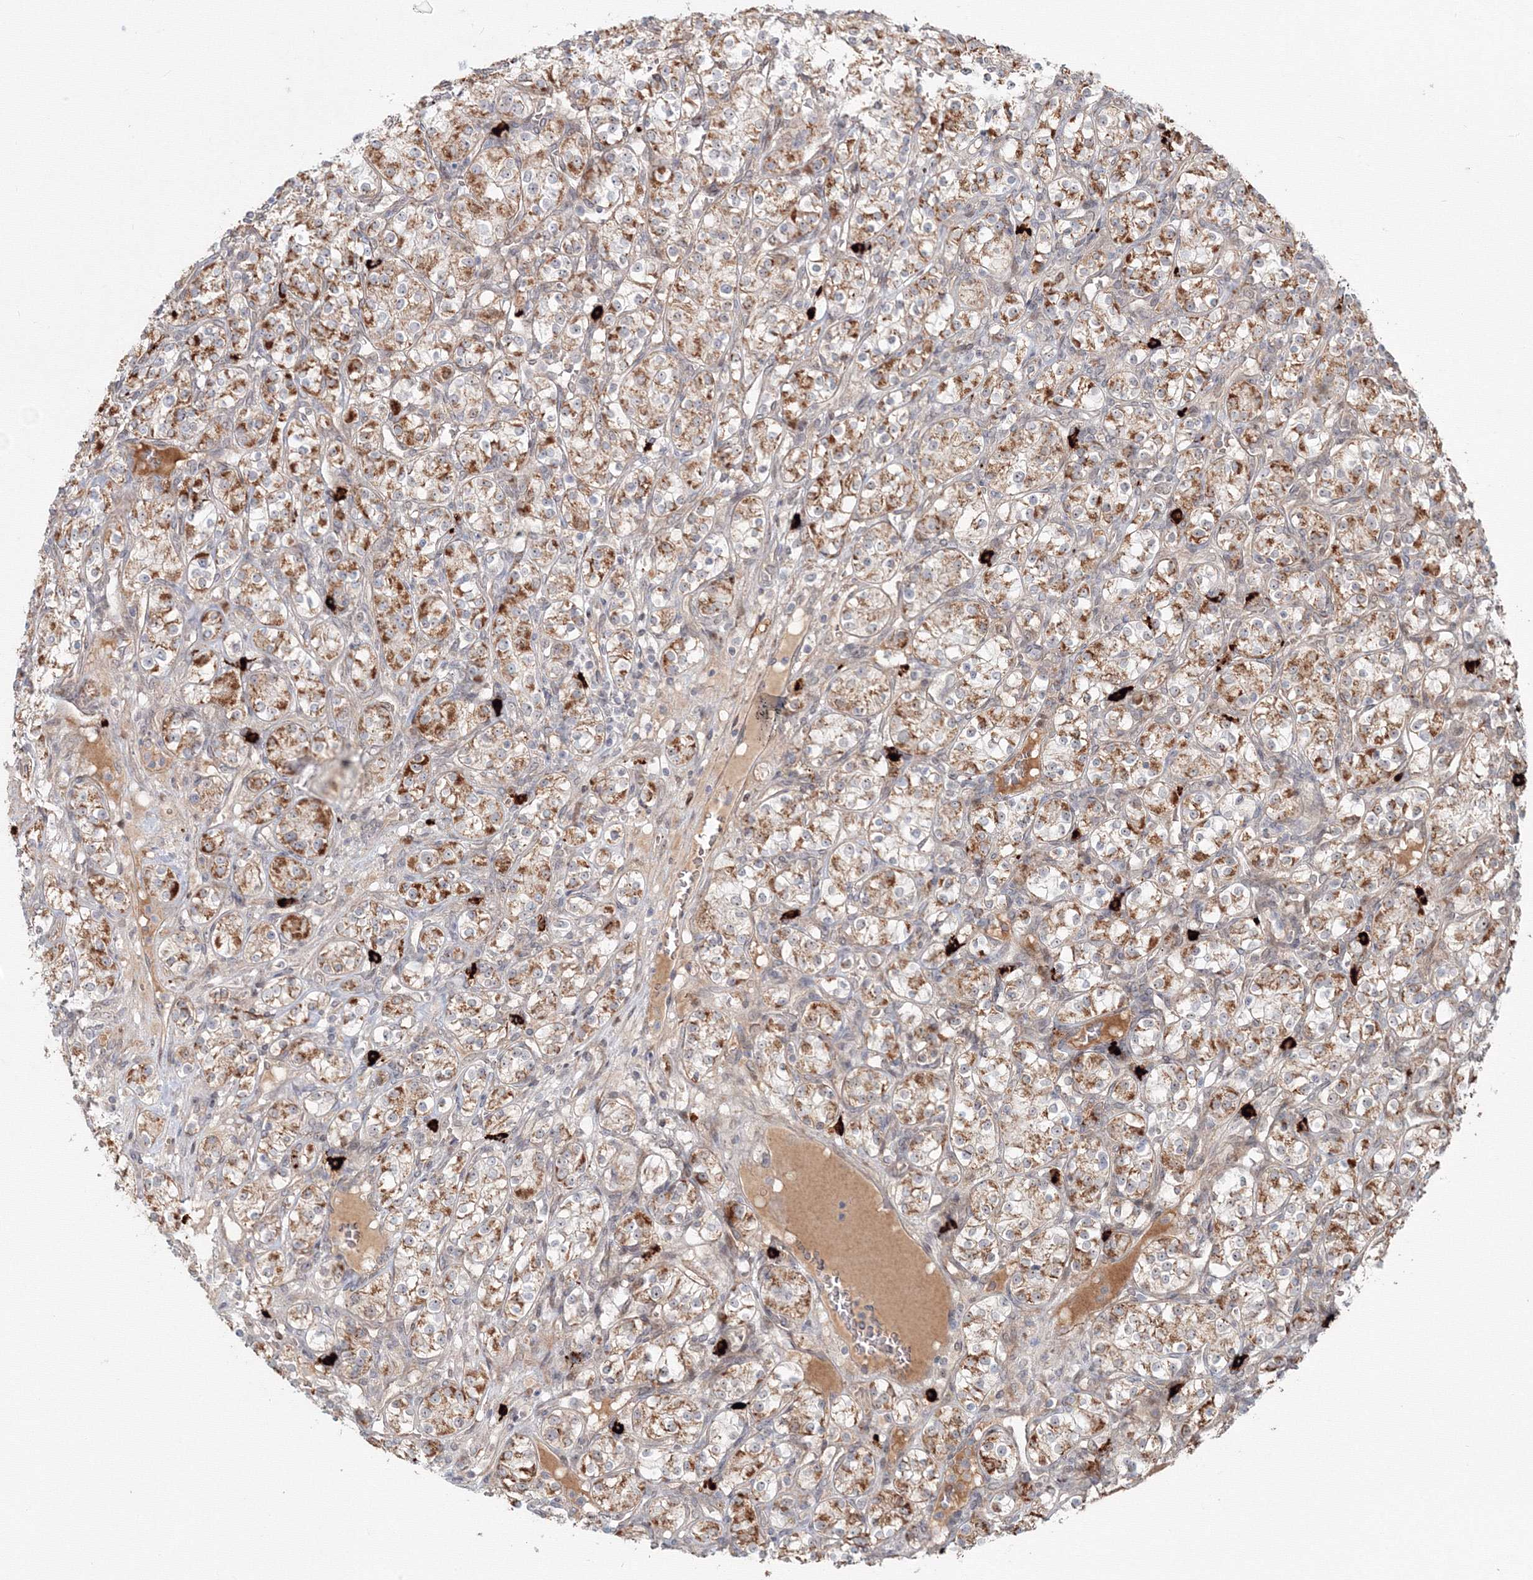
{"staining": {"intensity": "moderate", "quantity": ">75%", "location": "cytoplasmic/membranous"}, "tissue": "renal cancer", "cell_type": "Tumor cells", "image_type": "cancer", "snomed": [{"axis": "morphology", "description": "Adenocarcinoma, NOS"}, {"axis": "topography", "description": "Kidney"}], "caption": "Renal cancer (adenocarcinoma) stained with a protein marker exhibits moderate staining in tumor cells.", "gene": "SH3PXD2A", "patient": {"sex": "male", "age": 77}}